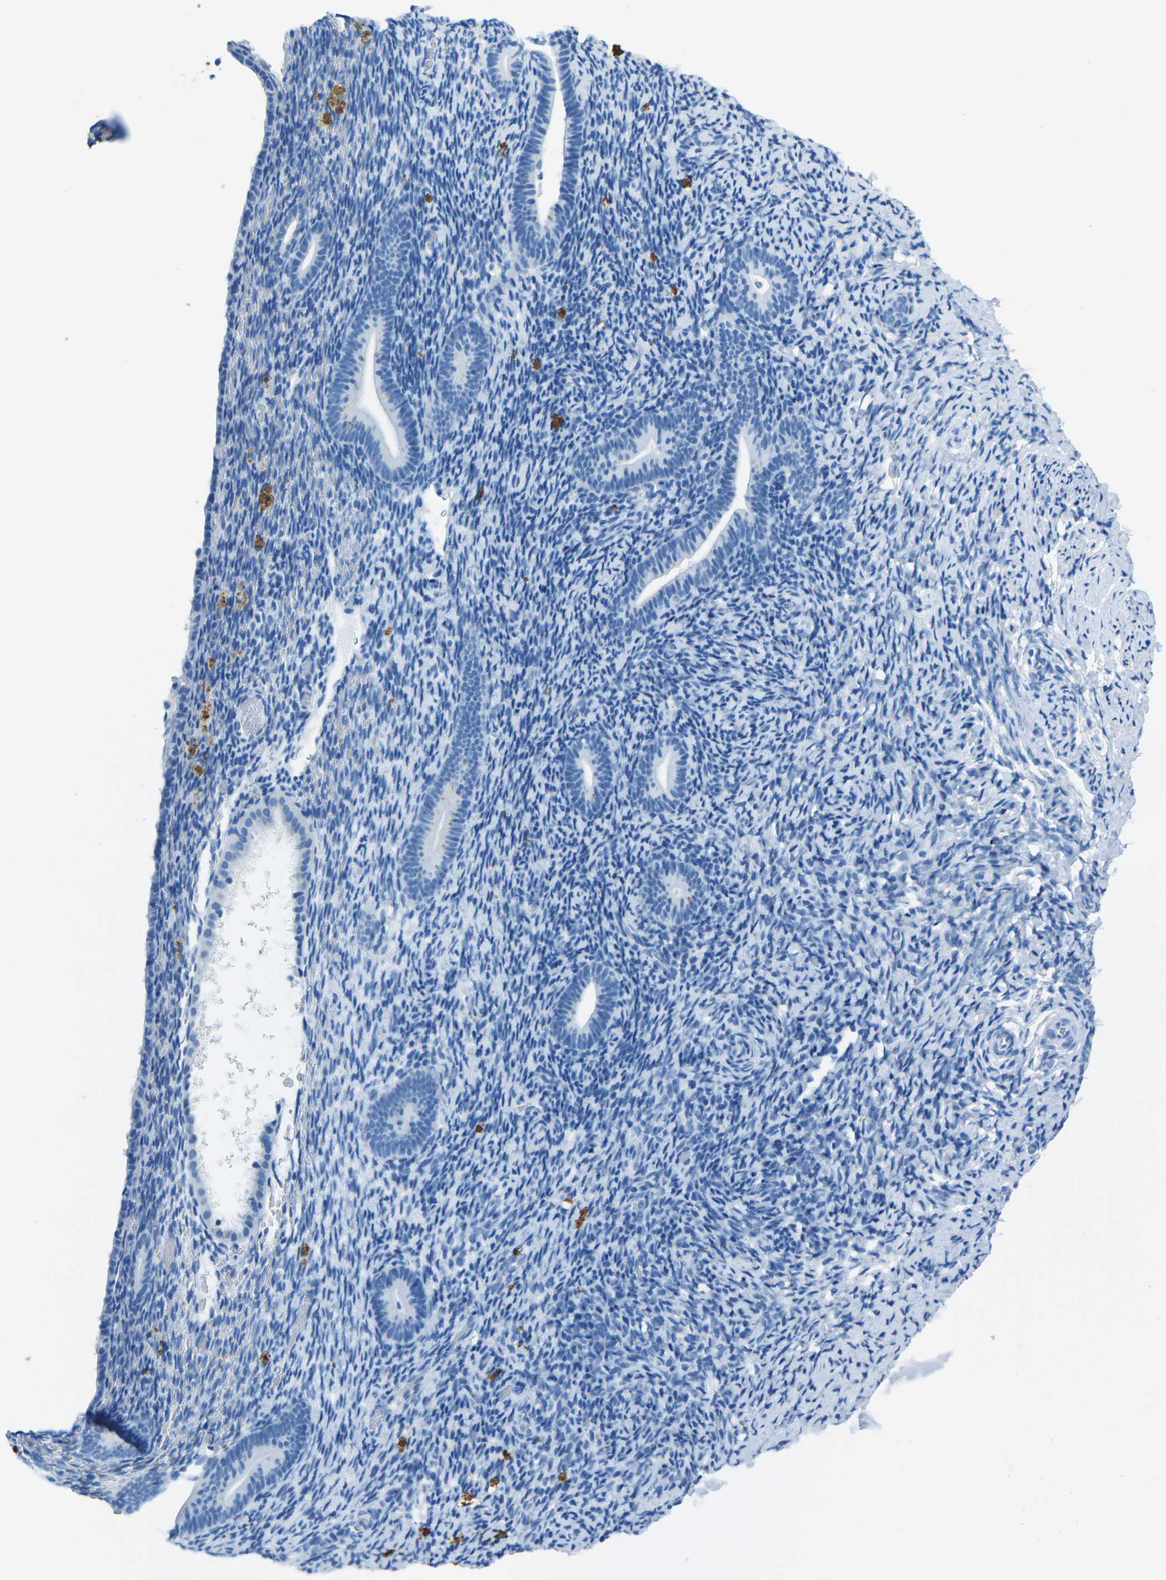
{"staining": {"intensity": "negative", "quantity": "none", "location": "none"}, "tissue": "endometrium", "cell_type": "Cells in endometrial stroma", "image_type": "normal", "snomed": [{"axis": "morphology", "description": "Normal tissue, NOS"}, {"axis": "topography", "description": "Endometrium"}], "caption": "This is a photomicrograph of IHC staining of benign endometrium, which shows no expression in cells in endometrial stroma.", "gene": "MYH8", "patient": {"sex": "female", "age": 51}}